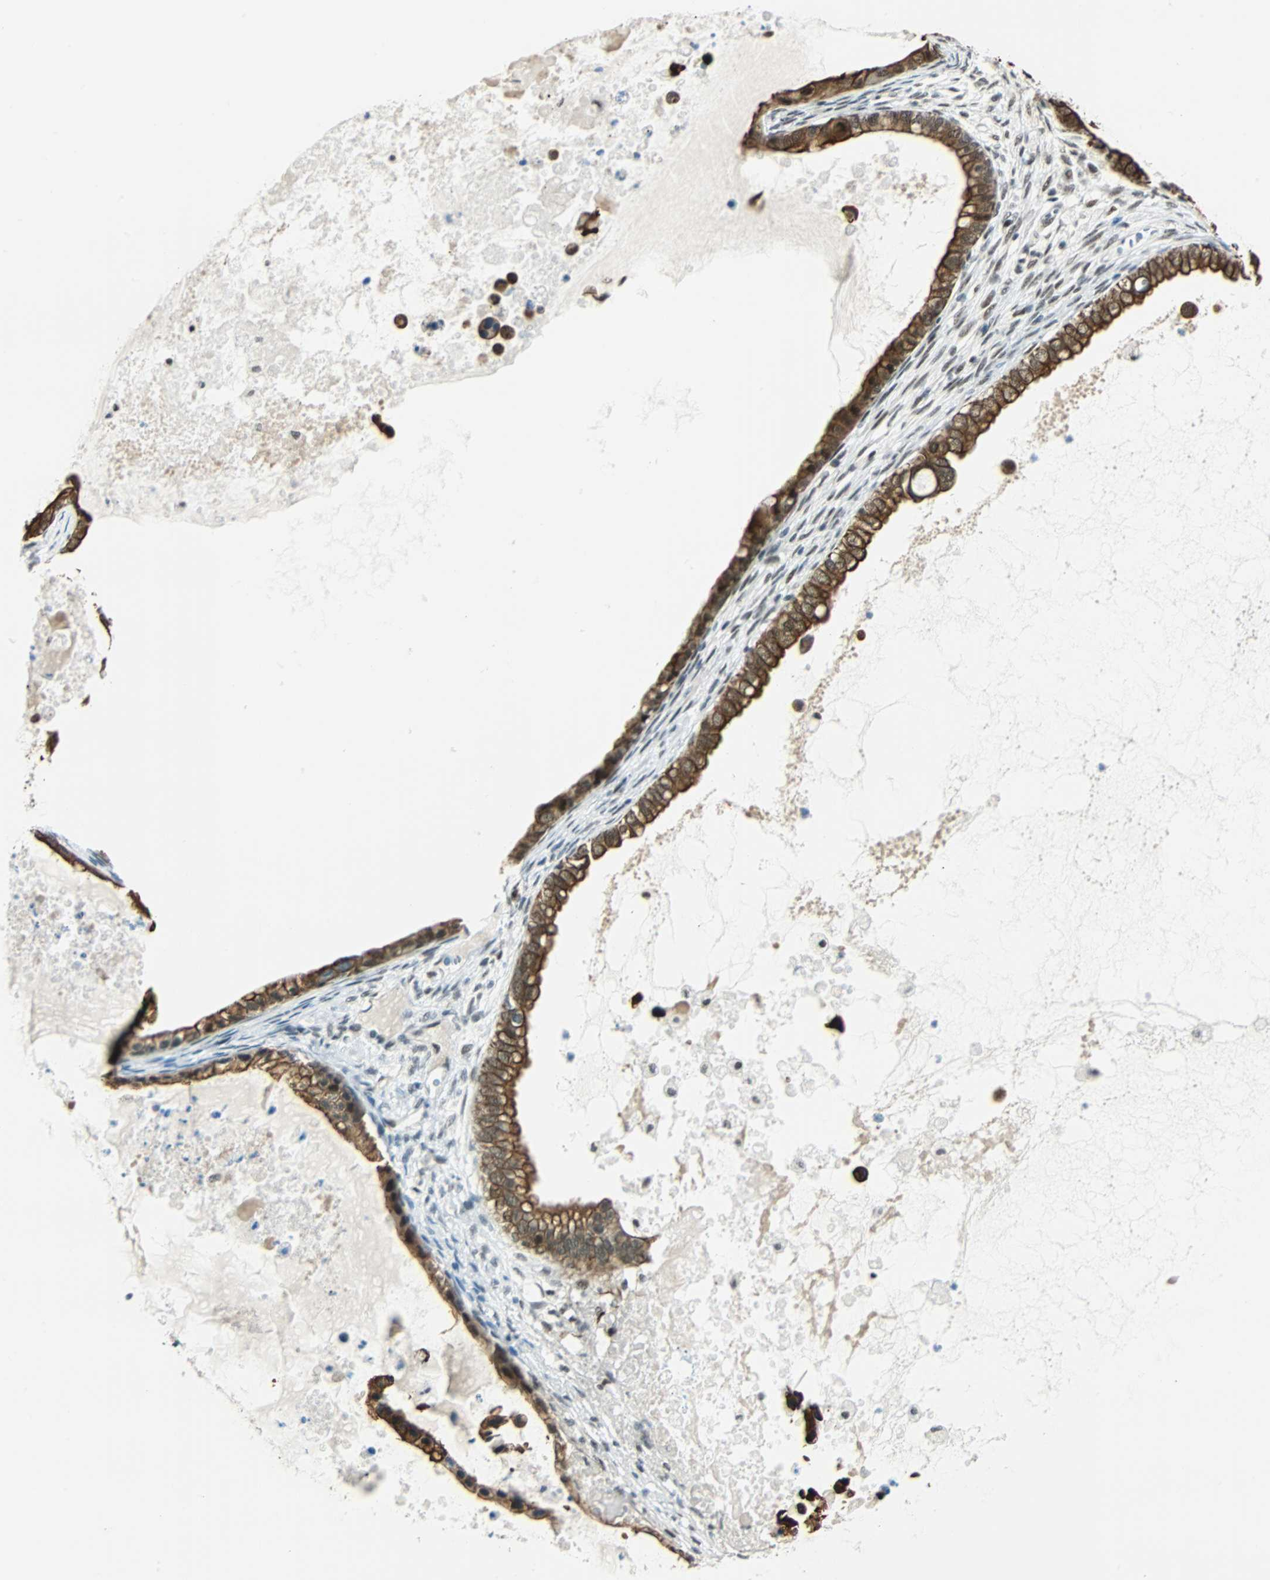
{"staining": {"intensity": "strong", "quantity": ">75%", "location": "cytoplasmic/membranous"}, "tissue": "ovarian cancer", "cell_type": "Tumor cells", "image_type": "cancer", "snomed": [{"axis": "morphology", "description": "Cystadenocarcinoma, mucinous, NOS"}, {"axis": "topography", "description": "Ovary"}], "caption": "A brown stain labels strong cytoplasmic/membranous staining of a protein in ovarian cancer (mucinous cystadenocarcinoma) tumor cells. The staining was performed using DAB, with brown indicating positive protein expression. Nuclei are stained blue with hematoxylin.", "gene": "NELFE", "patient": {"sex": "female", "age": 80}}